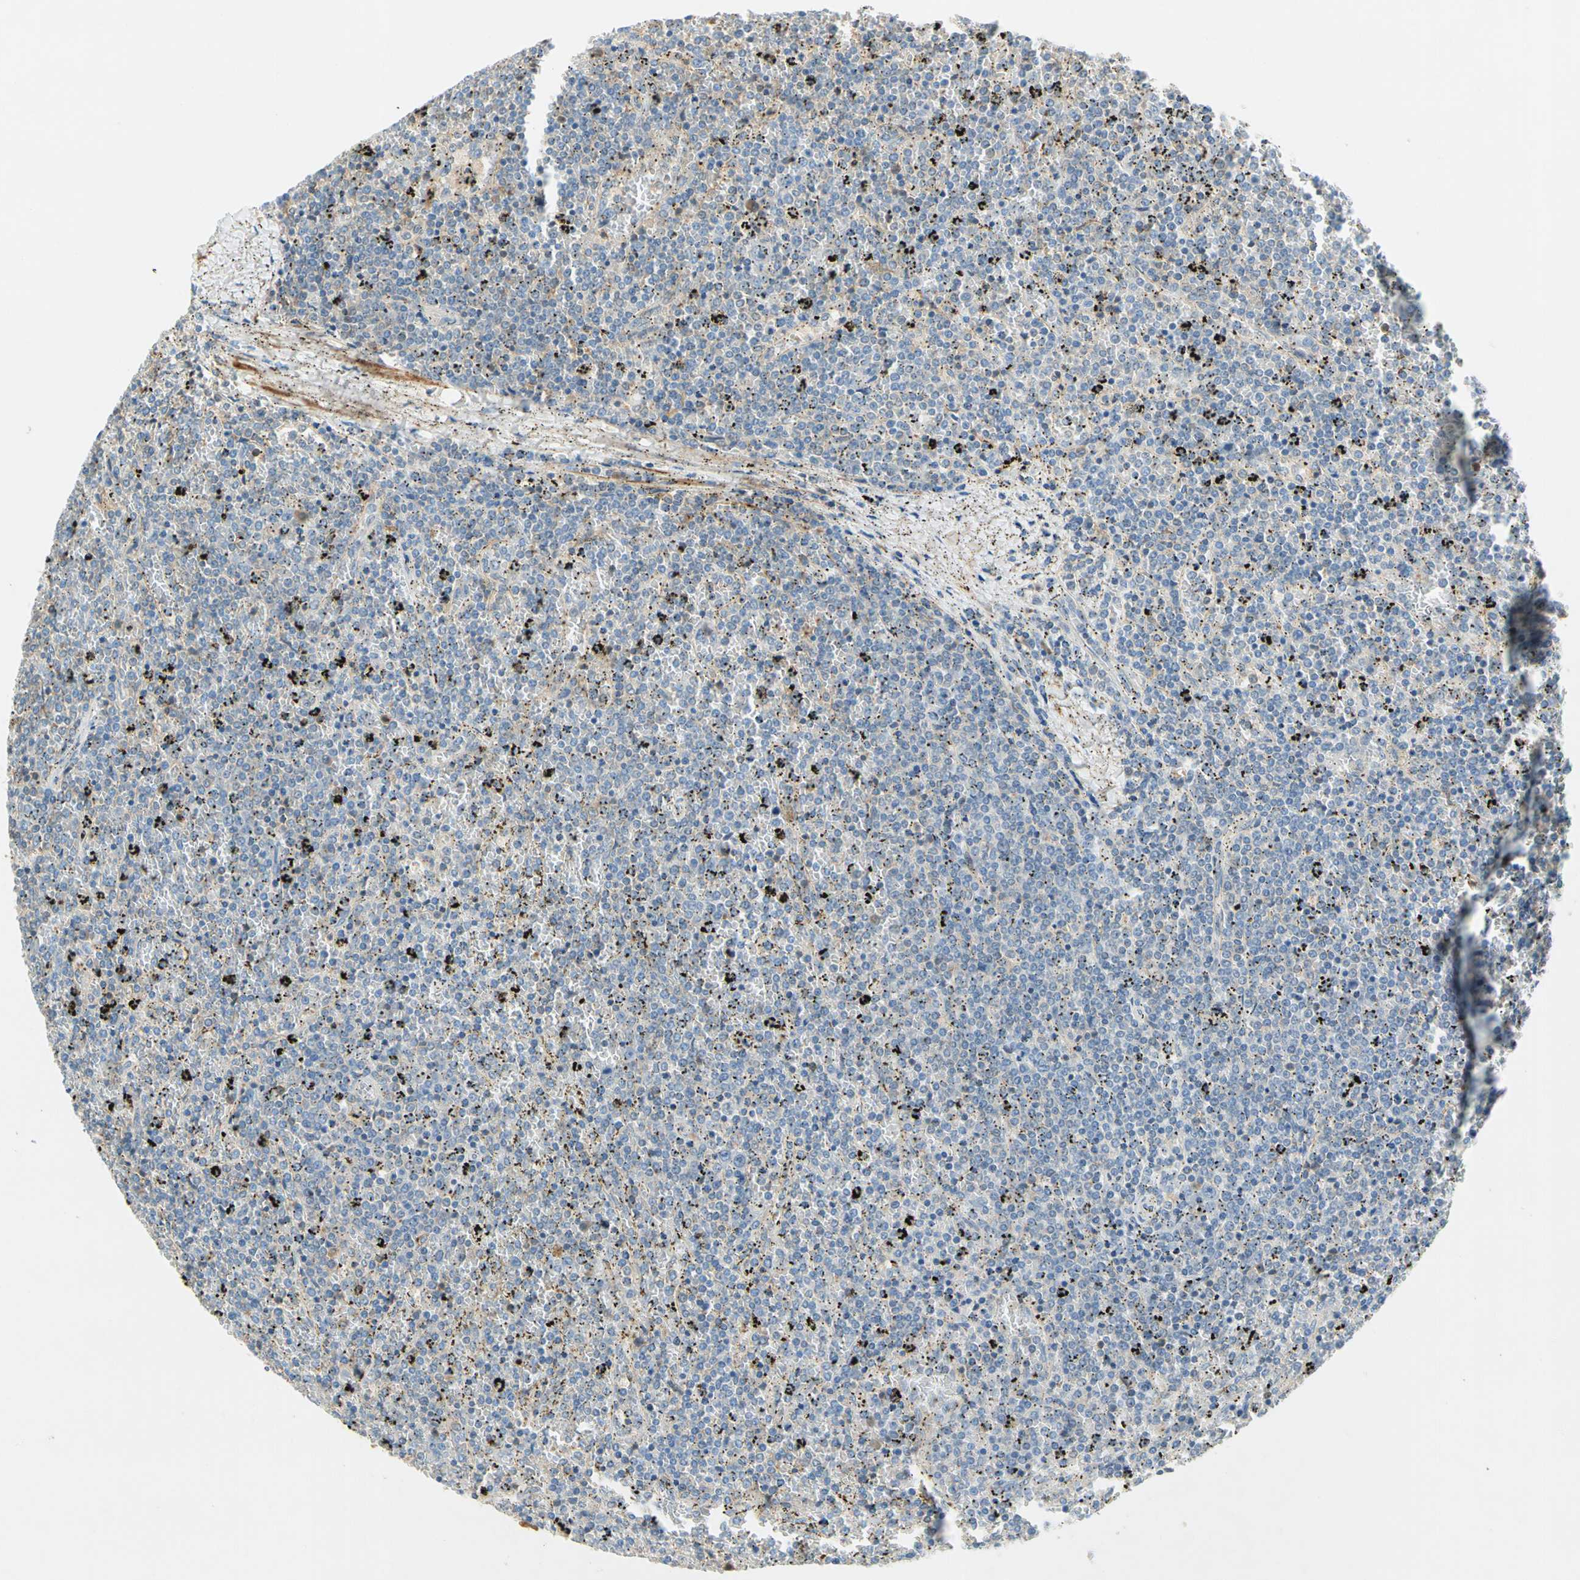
{"staining": {"intensity": "weak", "quantity": "25%-75%", "location": "cytoplasmic/membranous"}, "tissue": "lymphoma", "cell_type": "Tumor cells", "image_type": "cancer", "snomed": [{"axis": "morphology", "description": "Malignant lymphoma, non-Hodgkin's type, Low grade"}, {"axis": "topography", "description": "Spleen"}], "caption": "Immunohistochemistry (IHC) of malignant lymphoma, non-Hodgkin's type (low-grade) reveals low levels of weak cytoplasmic/membranous positivity in about 25%-75% of tumor cells. Immunohistochemistry stains the protein in brown and the nuclei are stained blue.", "gene": "WIPI1", "patient": {"sex": "female", "age": 77}}